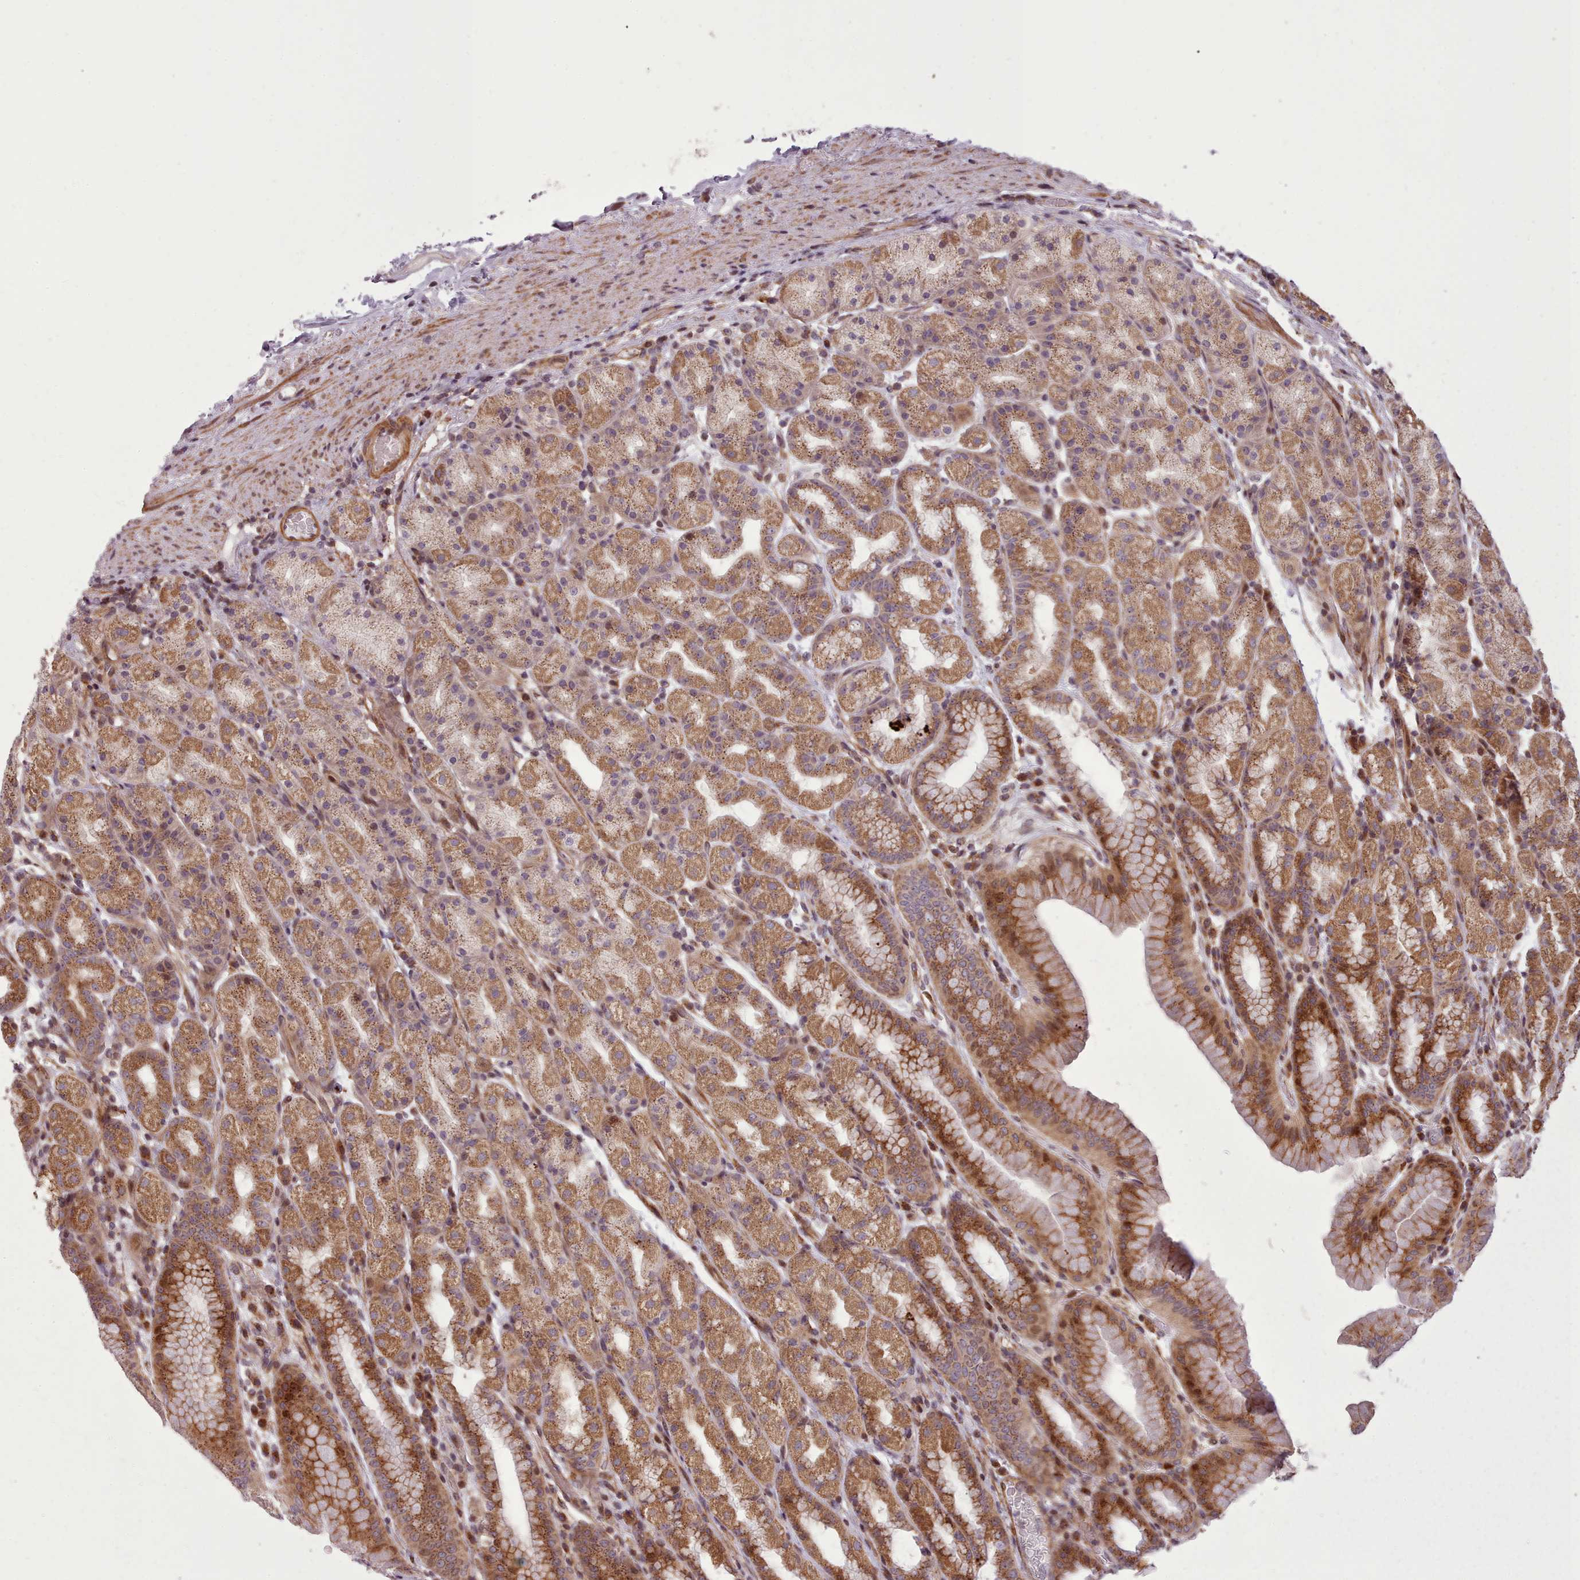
{"staining": {"intensity": "moderate", "quantity": ">75%", "location": "cytoplasmic/membranous,nuclear"}, "tissue": "stomach", "cell_type": "Glandular cells", "image_type": "normal", "snomed": [{"axis": "morphology", "description": "Normal tissue, NOS"}, {"axis": "topography", "description": "Stomach, upper"}, {"axis": "topography", "description": "Stomach"}], "caption": "Immunohistochemical staining of benign stomach reveals moderate cytoplasmic/membranous,nuclear protein staining in about >75% of glandular cells. The staining is performed using DAB brown chromogen to label protein expression. The nuclei are counter-stained blue using hematoxylin.", "gene": "NLRP7", "patient": {"sex": "male", "age": 68}}